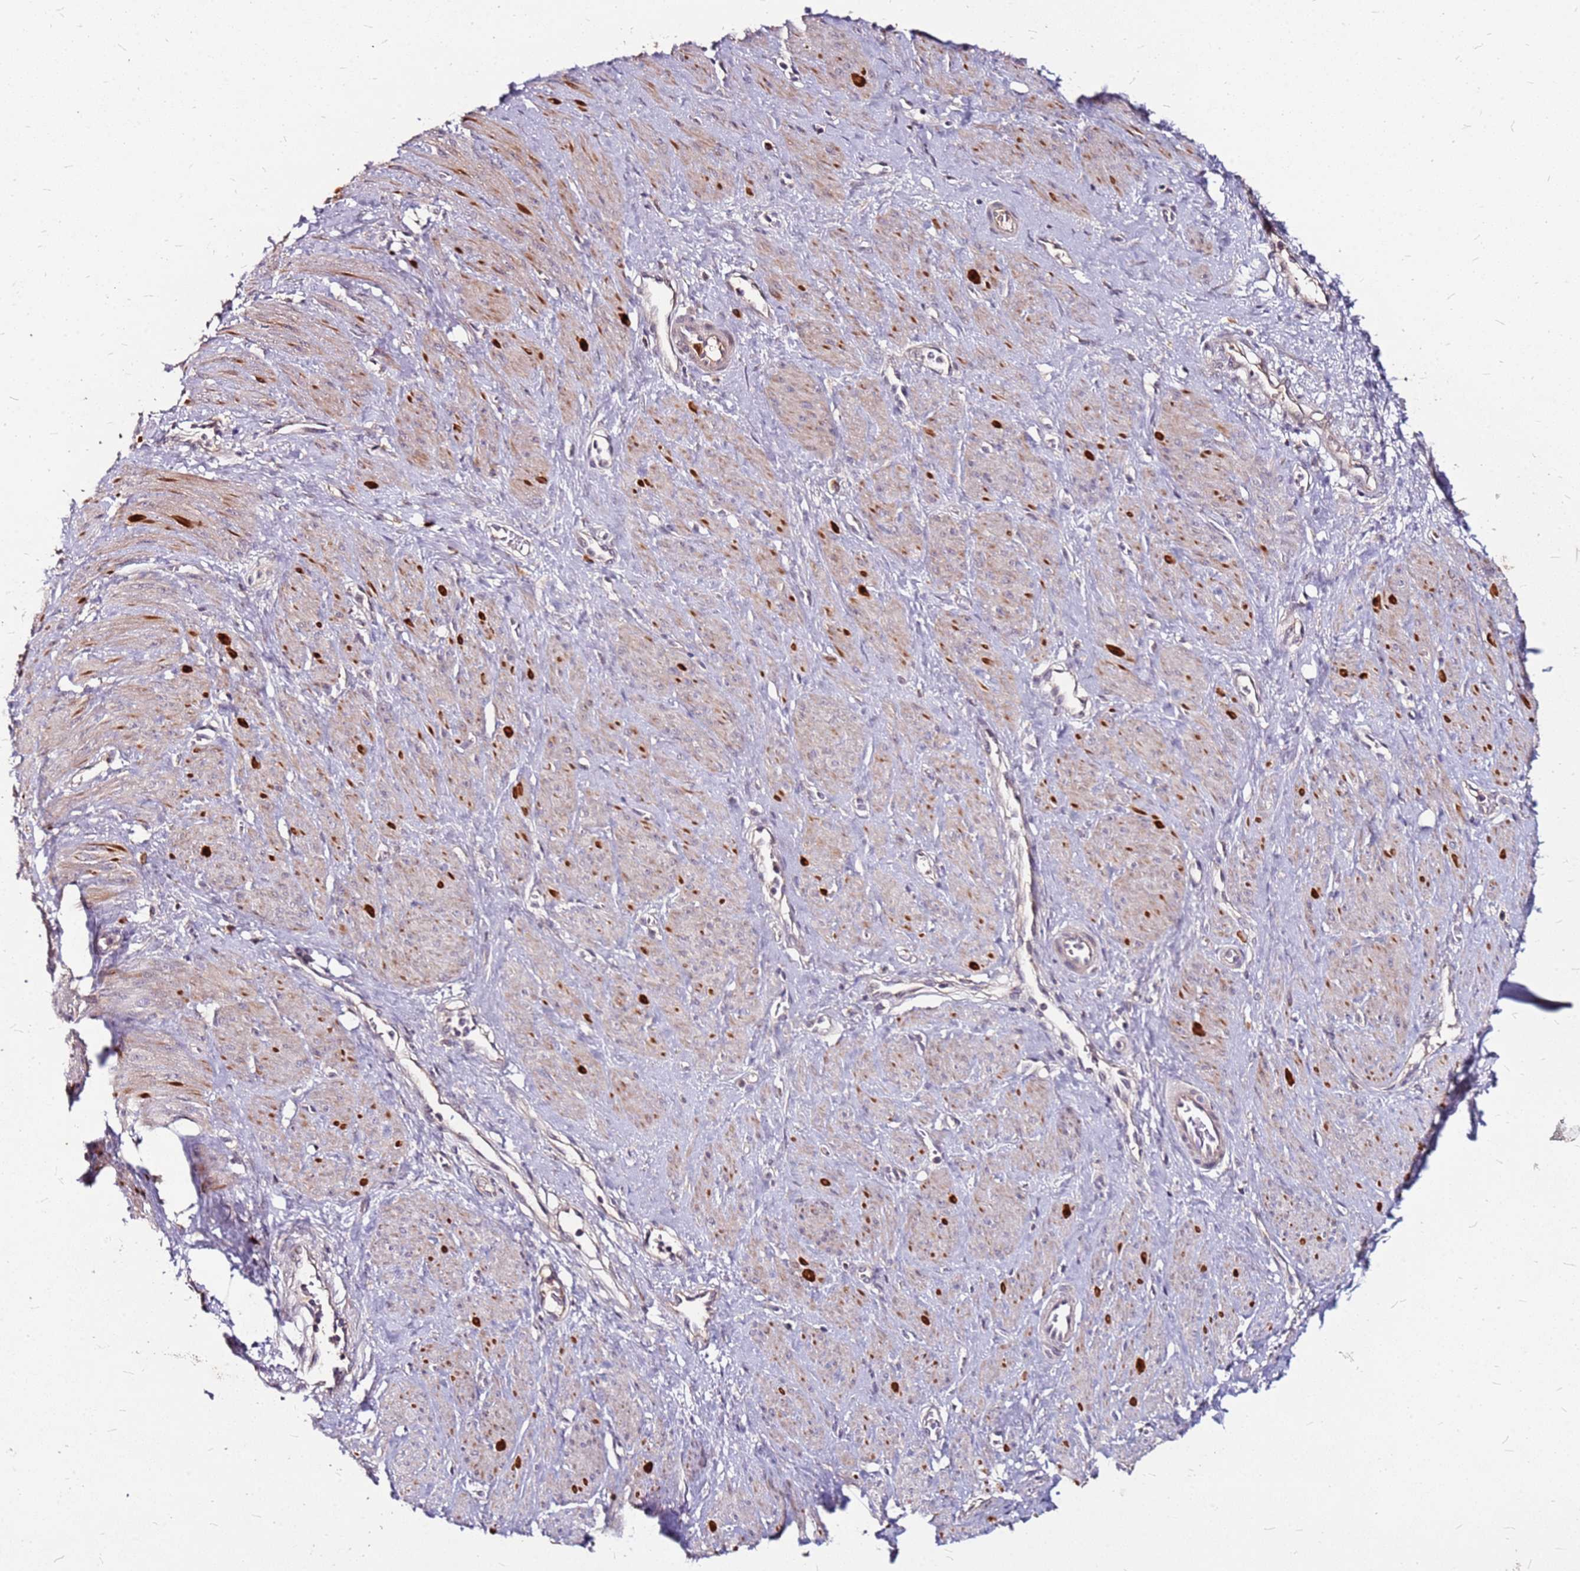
{"staining": {"intensity": "weak", "quantity": "25%-75%", "location": "cytoplasmic/membranous"}, "tissue": "smooth muscle", "cell_type": "Smooth muscle cells", "image_type": "normal", "snomed": [{"axis": "morphology", "description": "Normal tissue, NOS"}, {"axis": "topography", "description": "Smooth muscle"}, {"axis": "topography", "description": "Uterus"}], "caption": "Immunohistochemistry (IHC) photomicrograph of benign smooth muscle: smooth muscle stained using immunohistochemistry demonstrates low levels of weak protein expression localized specifically in the cytoplasmic/membranous of smooth muscle cells, appearing as a cytoplasmic/membranous brown color.", "gene": "DCDC2C", "patient": {"sex": "female", "age": 39}}